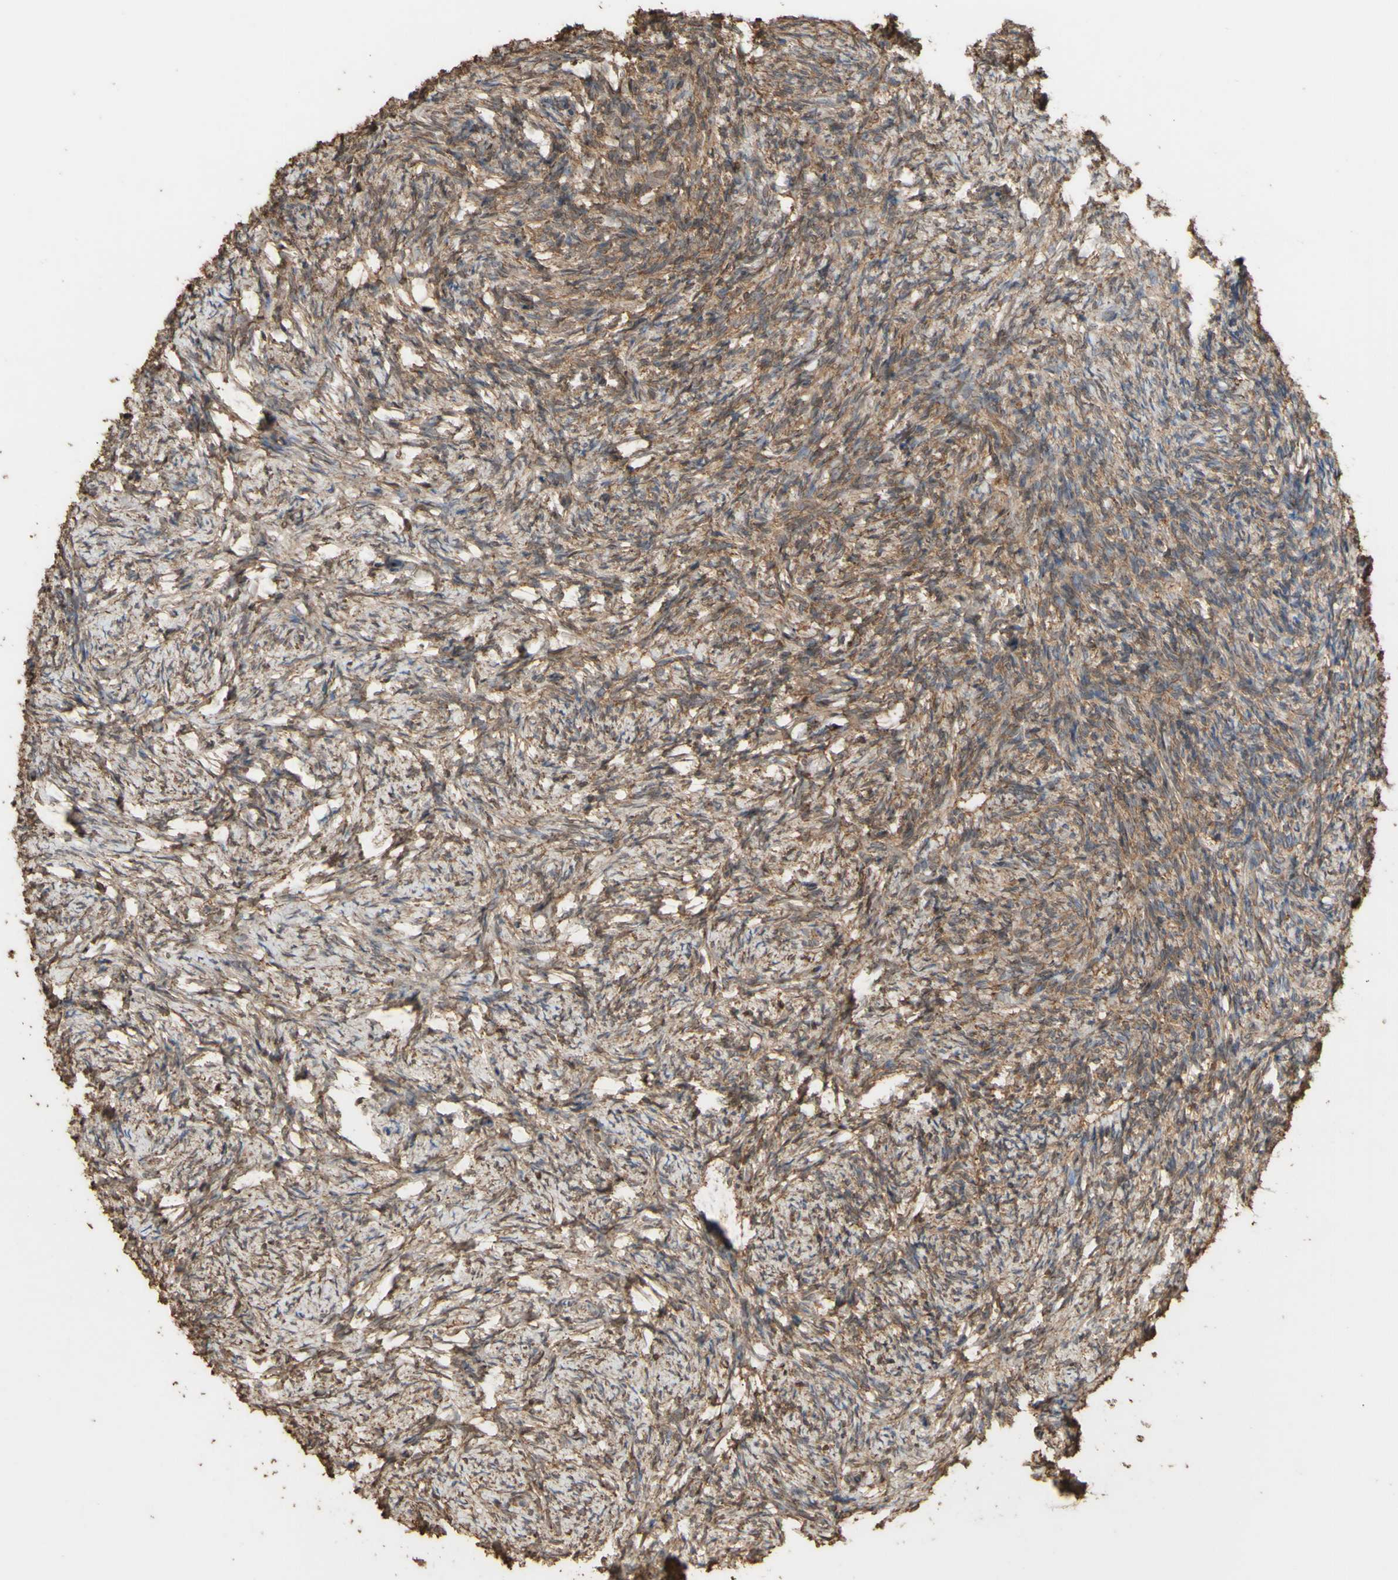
{"staining": {"intensity": "moderate", "quantity": ">75%", "location": "cytoplasmic/membranous"}, "tissue": "ovary", "cell_type": "Follicle cells", "image_type": "normal", "snomed": [{"axis": "morphology", "description": "Normal tissue, NOS"}, {"axis": "topography", "description": "Ovary"}], "caption": "This histopathology image demonstrates normal ovary stained with IHC to label a protein in brown. The cytoplasmic/membranous of follicle cells show moderate positivity for the protein. Nuclei are counter-stained blue.", "gene": "ALDH9A1", "patient": {"sex": "female", "age": 60}}